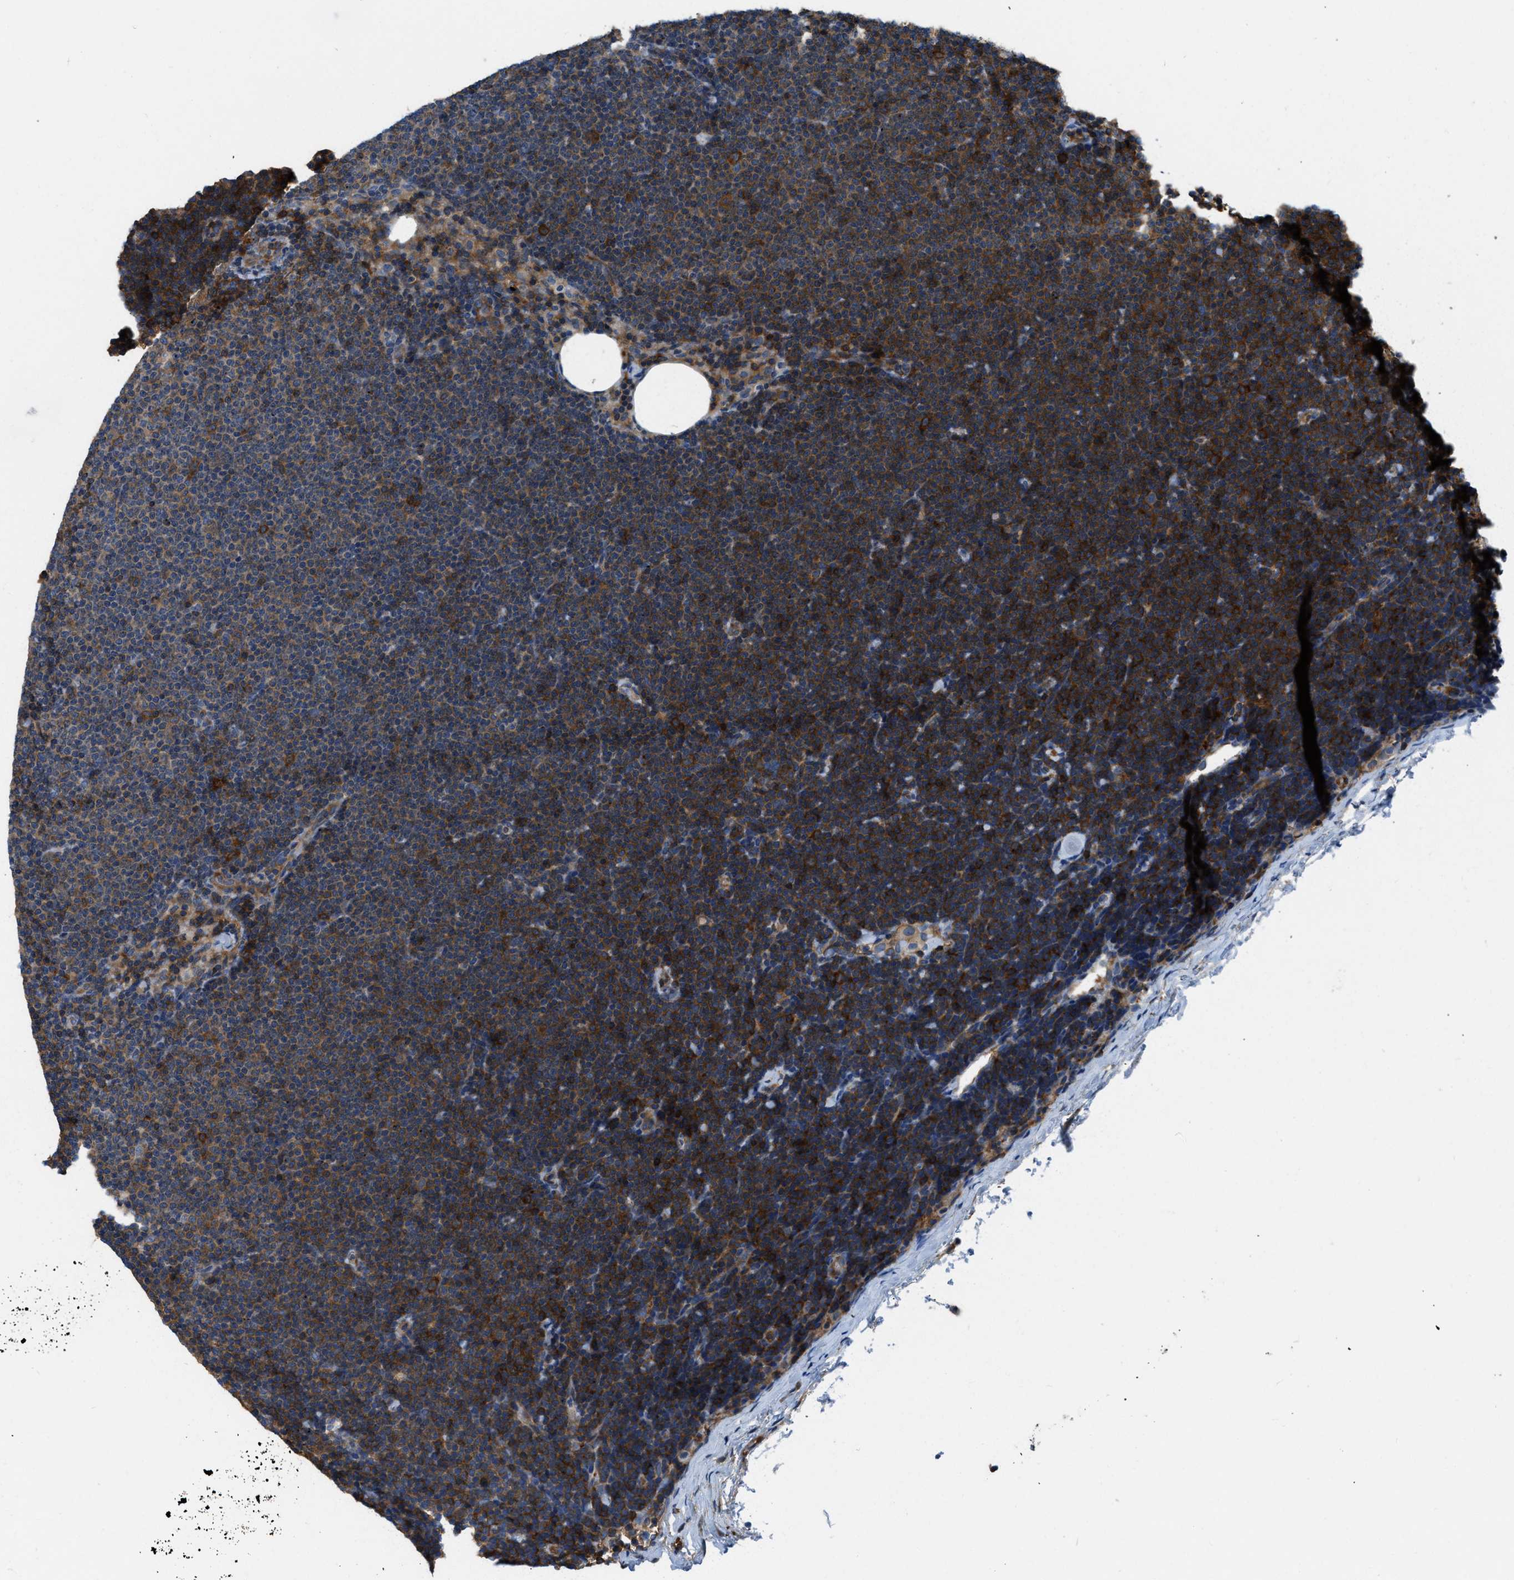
{"staining": {"intensity": "strong", "quantity": "<25%", "location": "cytoplasmic/membranous"}, "tissue": "lymphoma", "cell_type": "Tumor cells", "image_type": "cancer", "snomed": [{"axis": "morphology", "description": "Malignant lymphoma, non-Hodgkin's type, Low grade"}, {"axis": "topography", "description": "Lymph node"}], "caption": "This is an image of immunohistochemistry (IHC) staining of lymphoma, which shows strong positivity in the cytoplasmic/membranous of tumor cells.", "gene": "PFKP", "patient": {"sex": "female", "age": 53}}